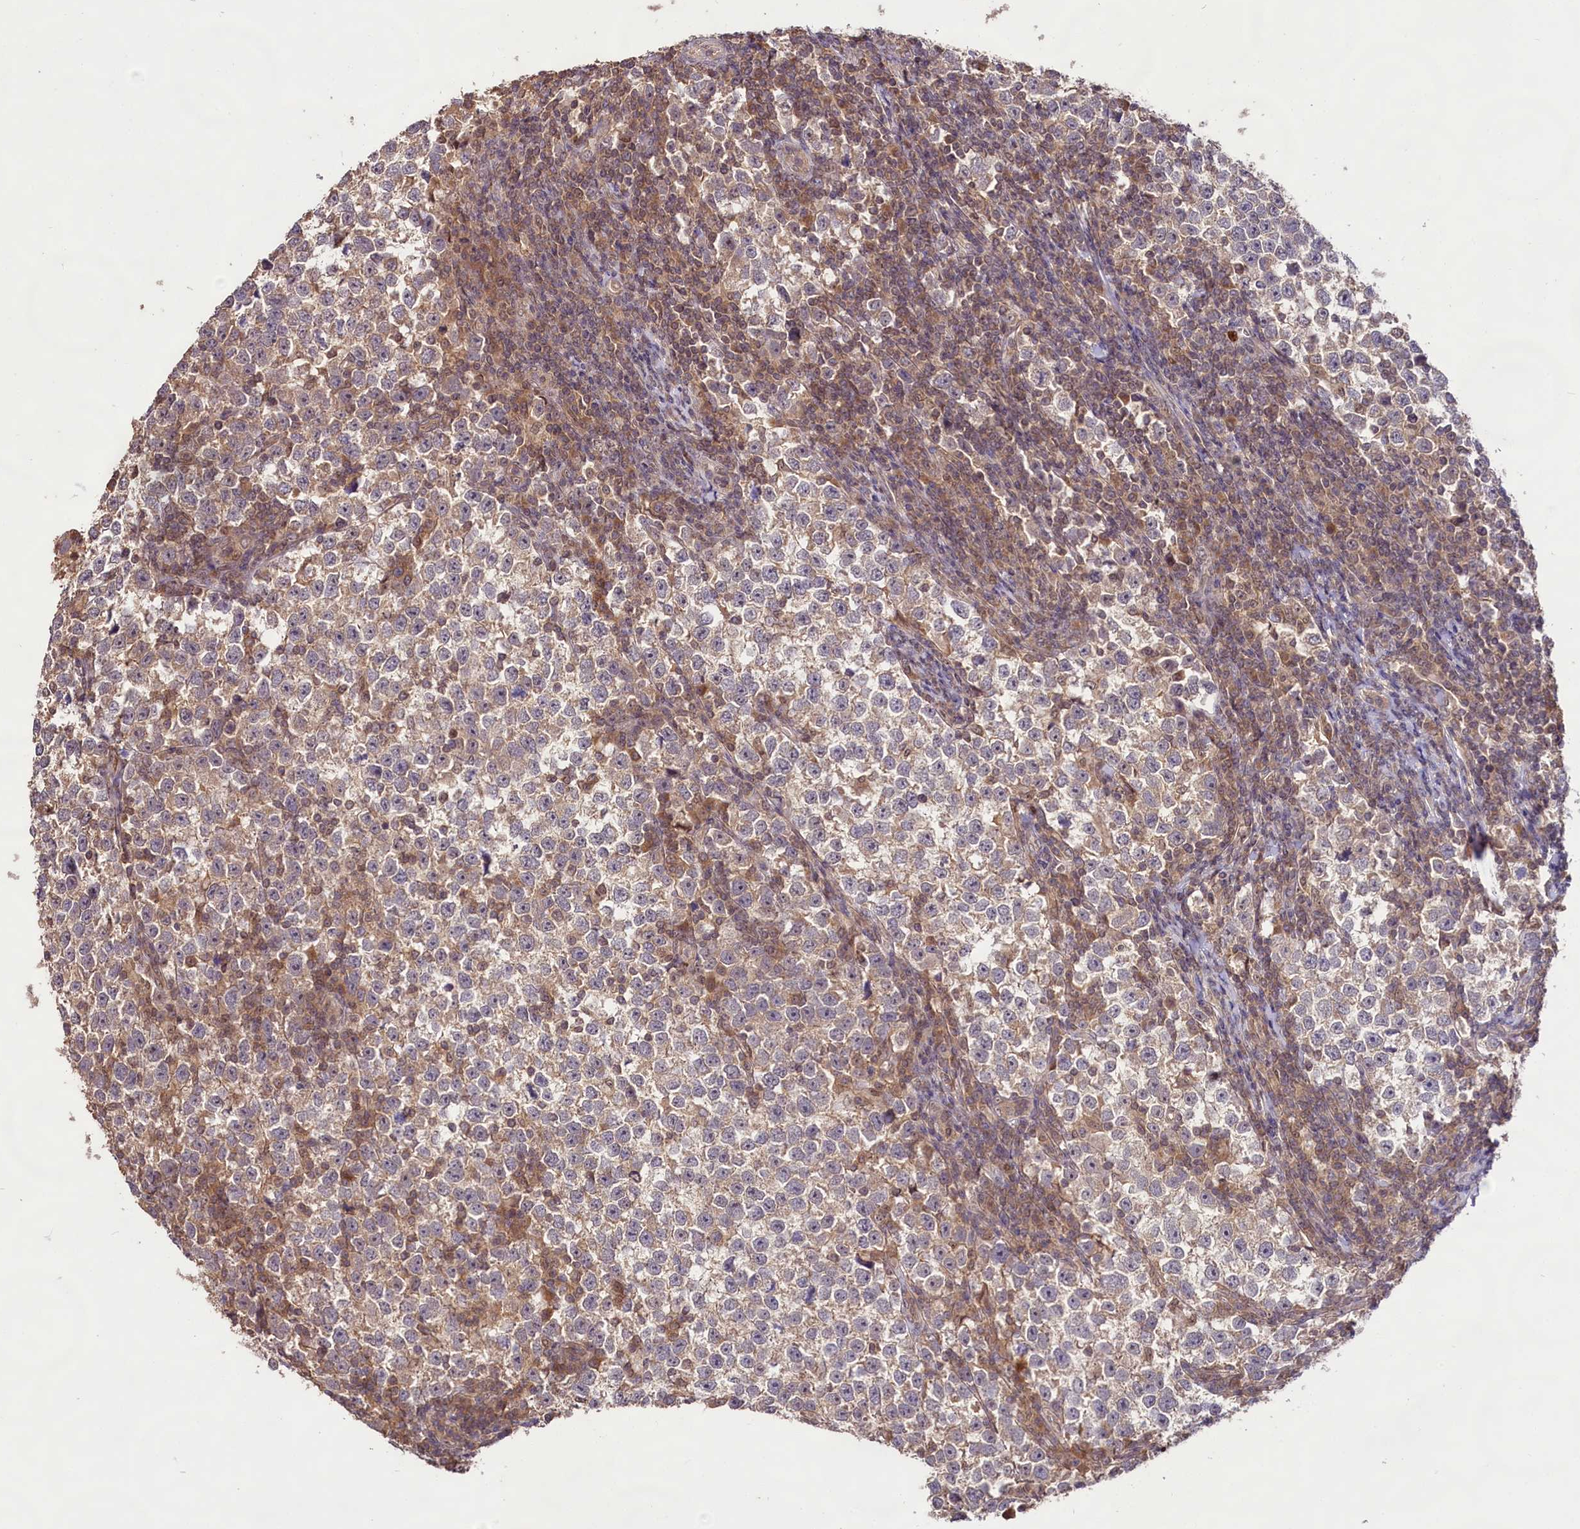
{"staining": {"intensity": "weak", "quantity": ">75%", "location": "cytoplasmic/membranous"}, "tissue": "testis cancer", "cell_type": "Tumor cells", "image_type": "cancer", "snomed": [{"axis": "morphology", "description": "Normal tissue, NOS"}, {"axis": "morphology", "description": "Seminoma, NOS"}, {"axis": "topography", "description": "Testis"}], "caption": "Brown immunohistochemical staining in testis seminoma exhibits weak cytoplasmic/membranous staining in approximately >75% of tumor cells.", "gene": "RRP8", "patient": {"sex": "male", "age": 43}}